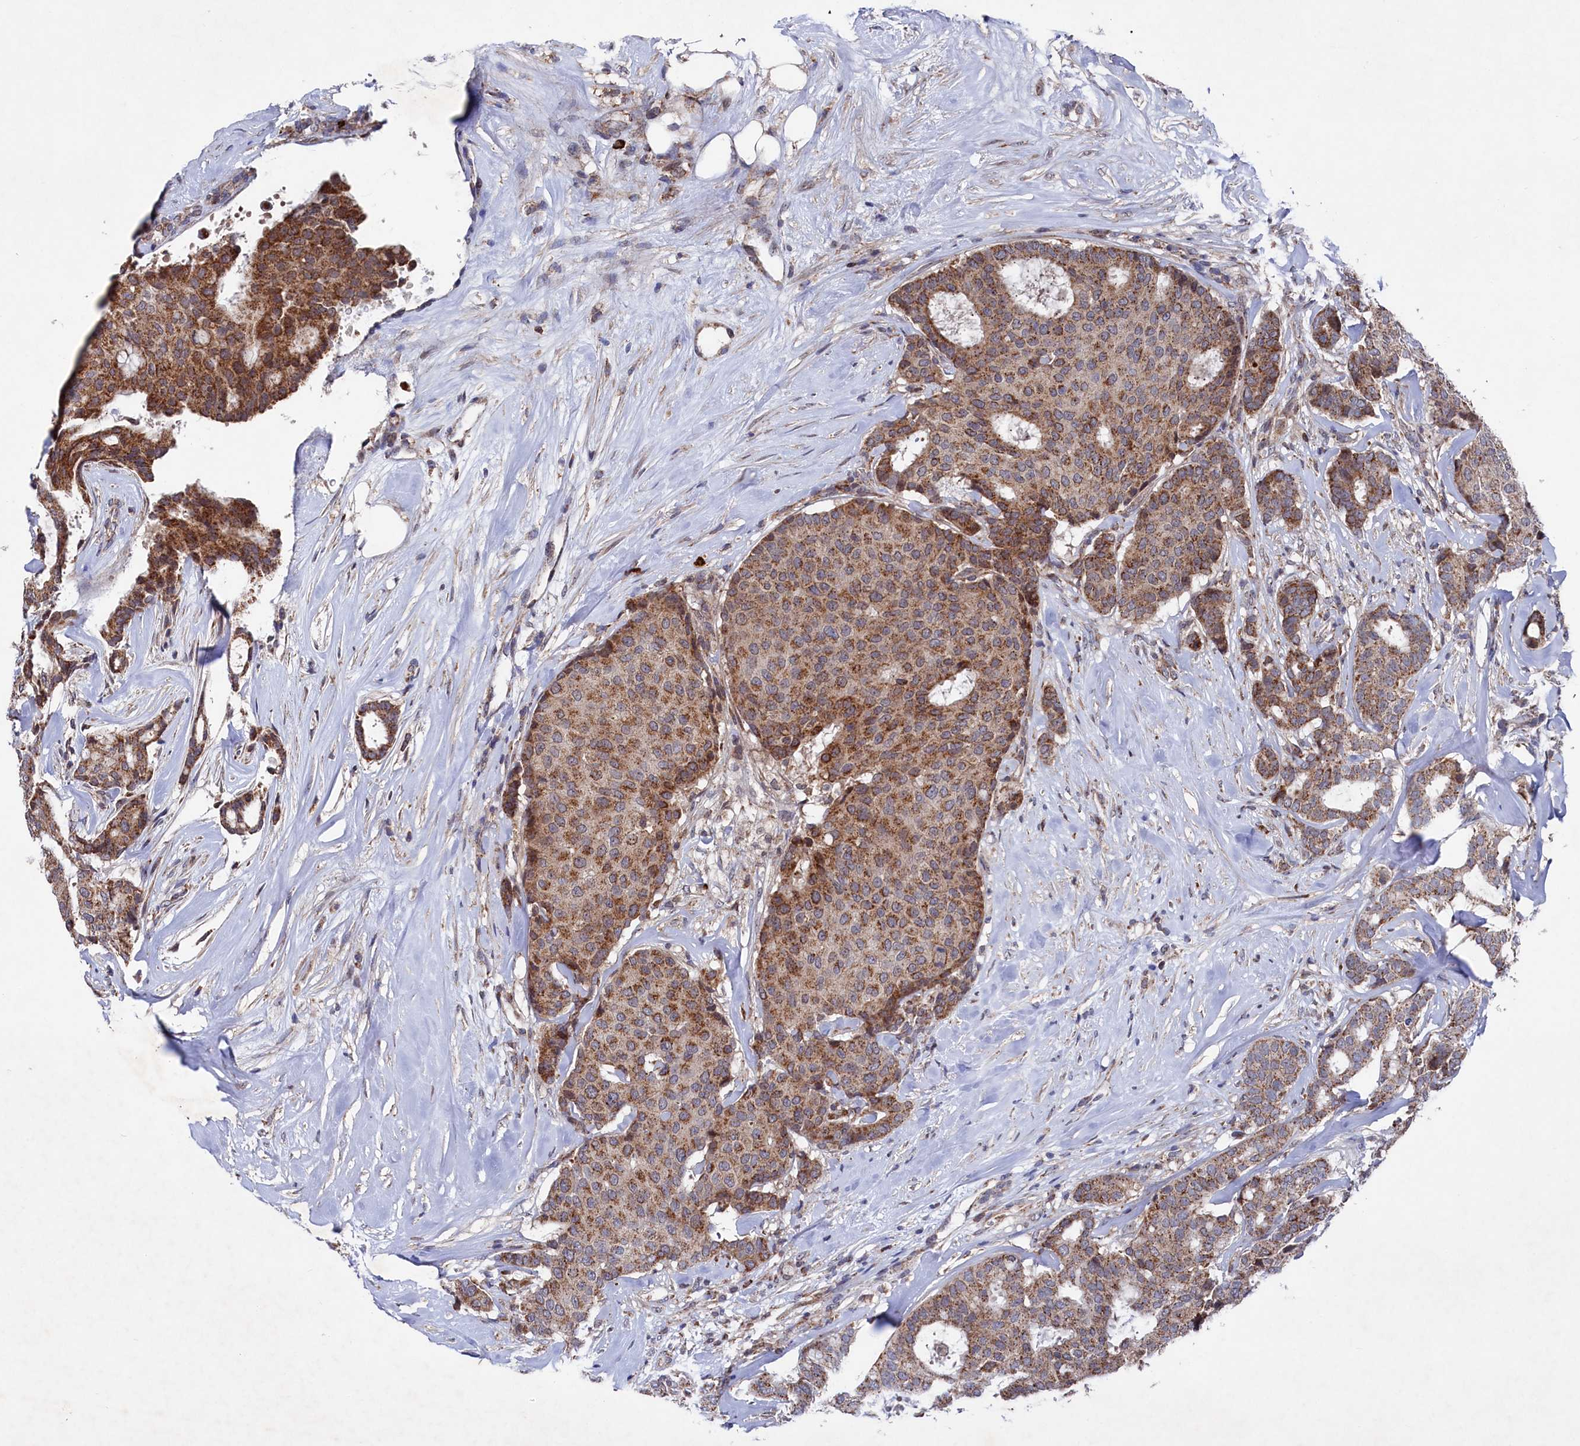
{"staining": {"intensity": "moderate", "quantity": ">75%", "location": "cytoplasmic/membranous"}, "tissue": "breast cancer", "cell_type": "Tumor cells", "image_type": "cancer", "snomed": [{"axis": "morphology", "description": "Duct carcinoma"}, {"axis": "topography", "description": "Breast"}], "caption": "An image showing moderate cytoplasmic/membranous positivity in about >75% of tumor cells in infiltrating ductal carcinoma (breast), as visualized by brown immunohistochemical staining.", "gene": "CHCHD1", "patient": {"sex": "female", "age": 75}}